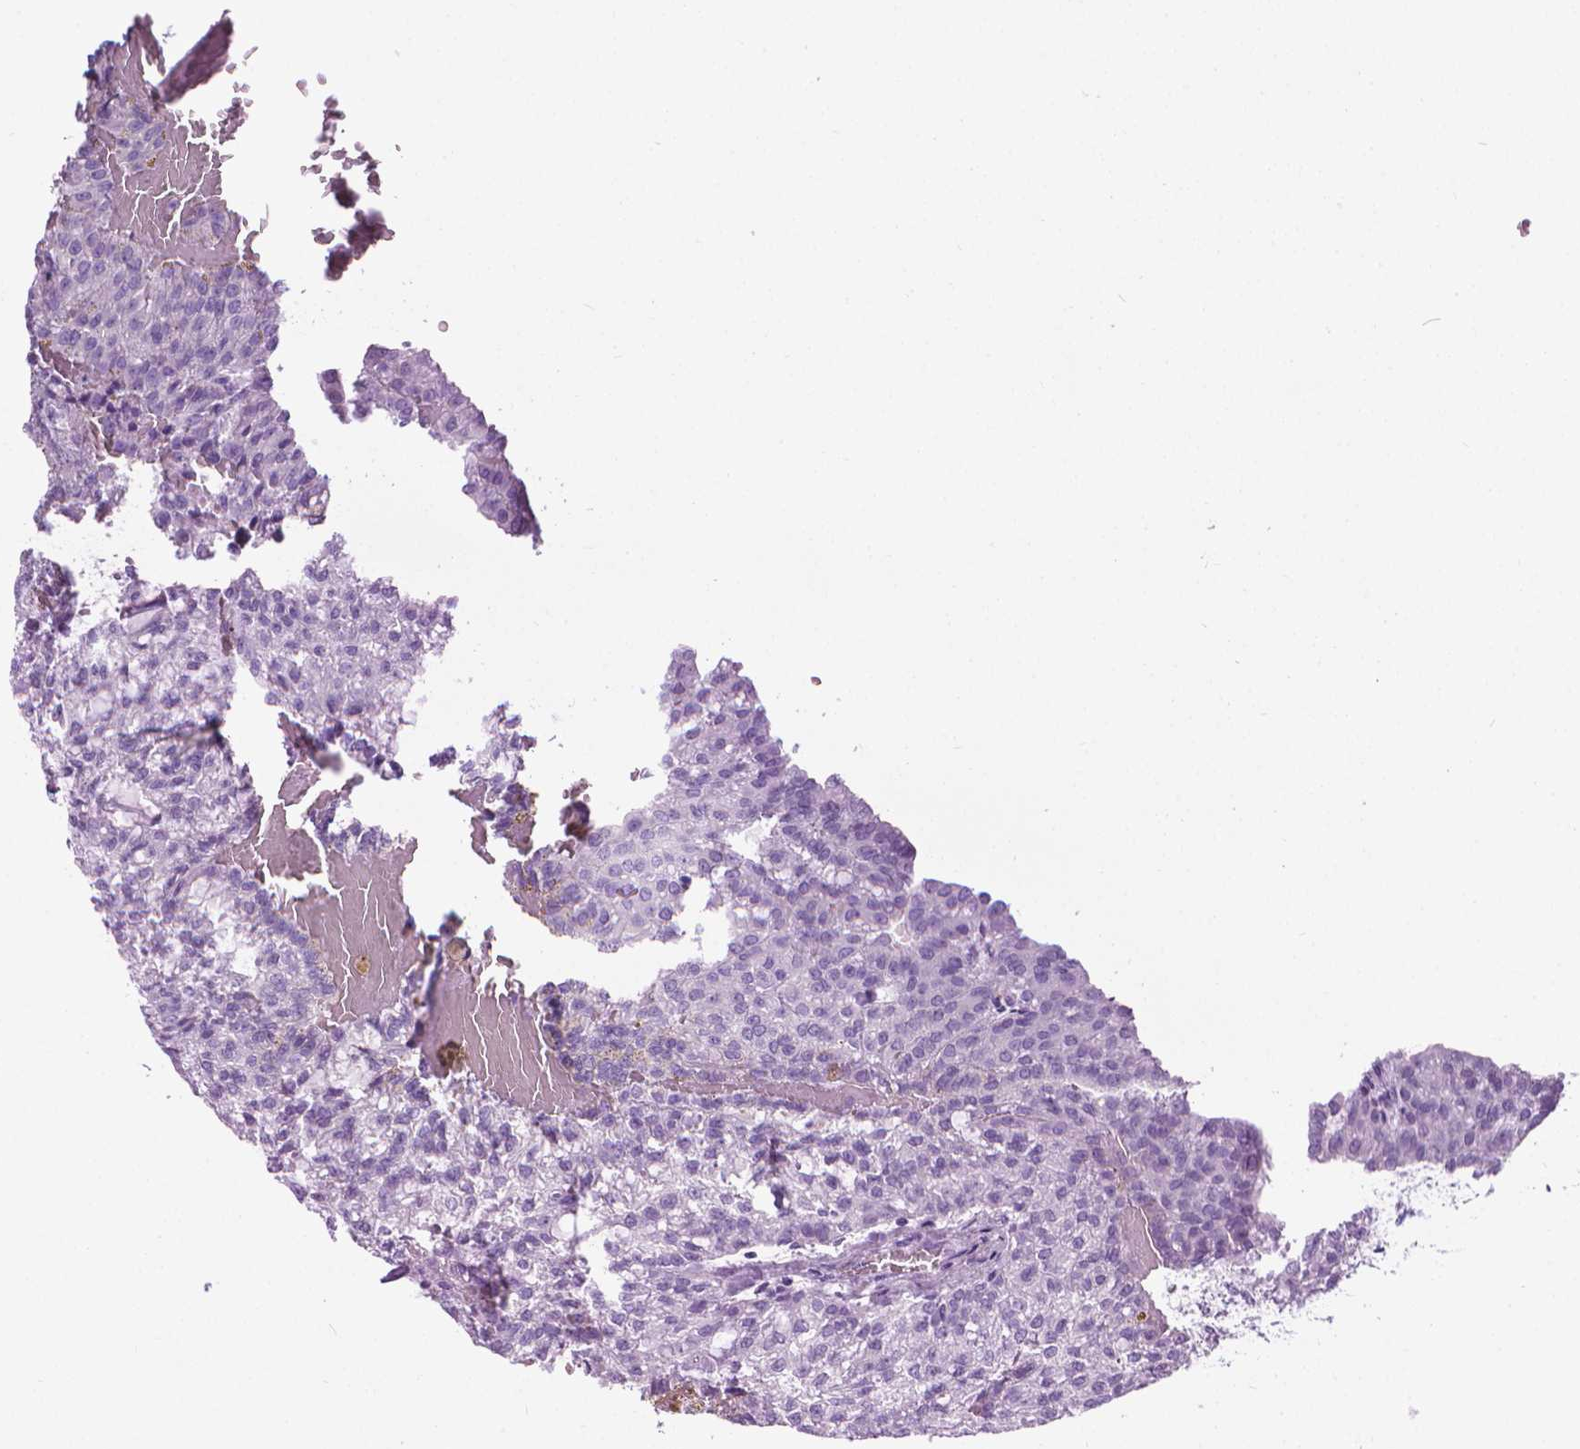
{"staining": {"intensity": "negative", "quantity": "none", "location": "none"}, "tissue": "renal cancer", "cell_type": "Tumor cells", "image_type": "cancer", "snomed": [{"axis": "morphology", "description": "Adenocarcinoma, NOS"}, {"axis": "topography", "description": "Kidney"}], "caption": "Renal cancer (adenocarcinoma) was stained to show a protein in brown. There is no significant expression in tumor cells. (DAB (3,3'-diaminobenzidine) immunohistochemistry with hematoxylin counter stain).", "gene": "DNAI7", "patient": {"sex": "male", "age": 63}}